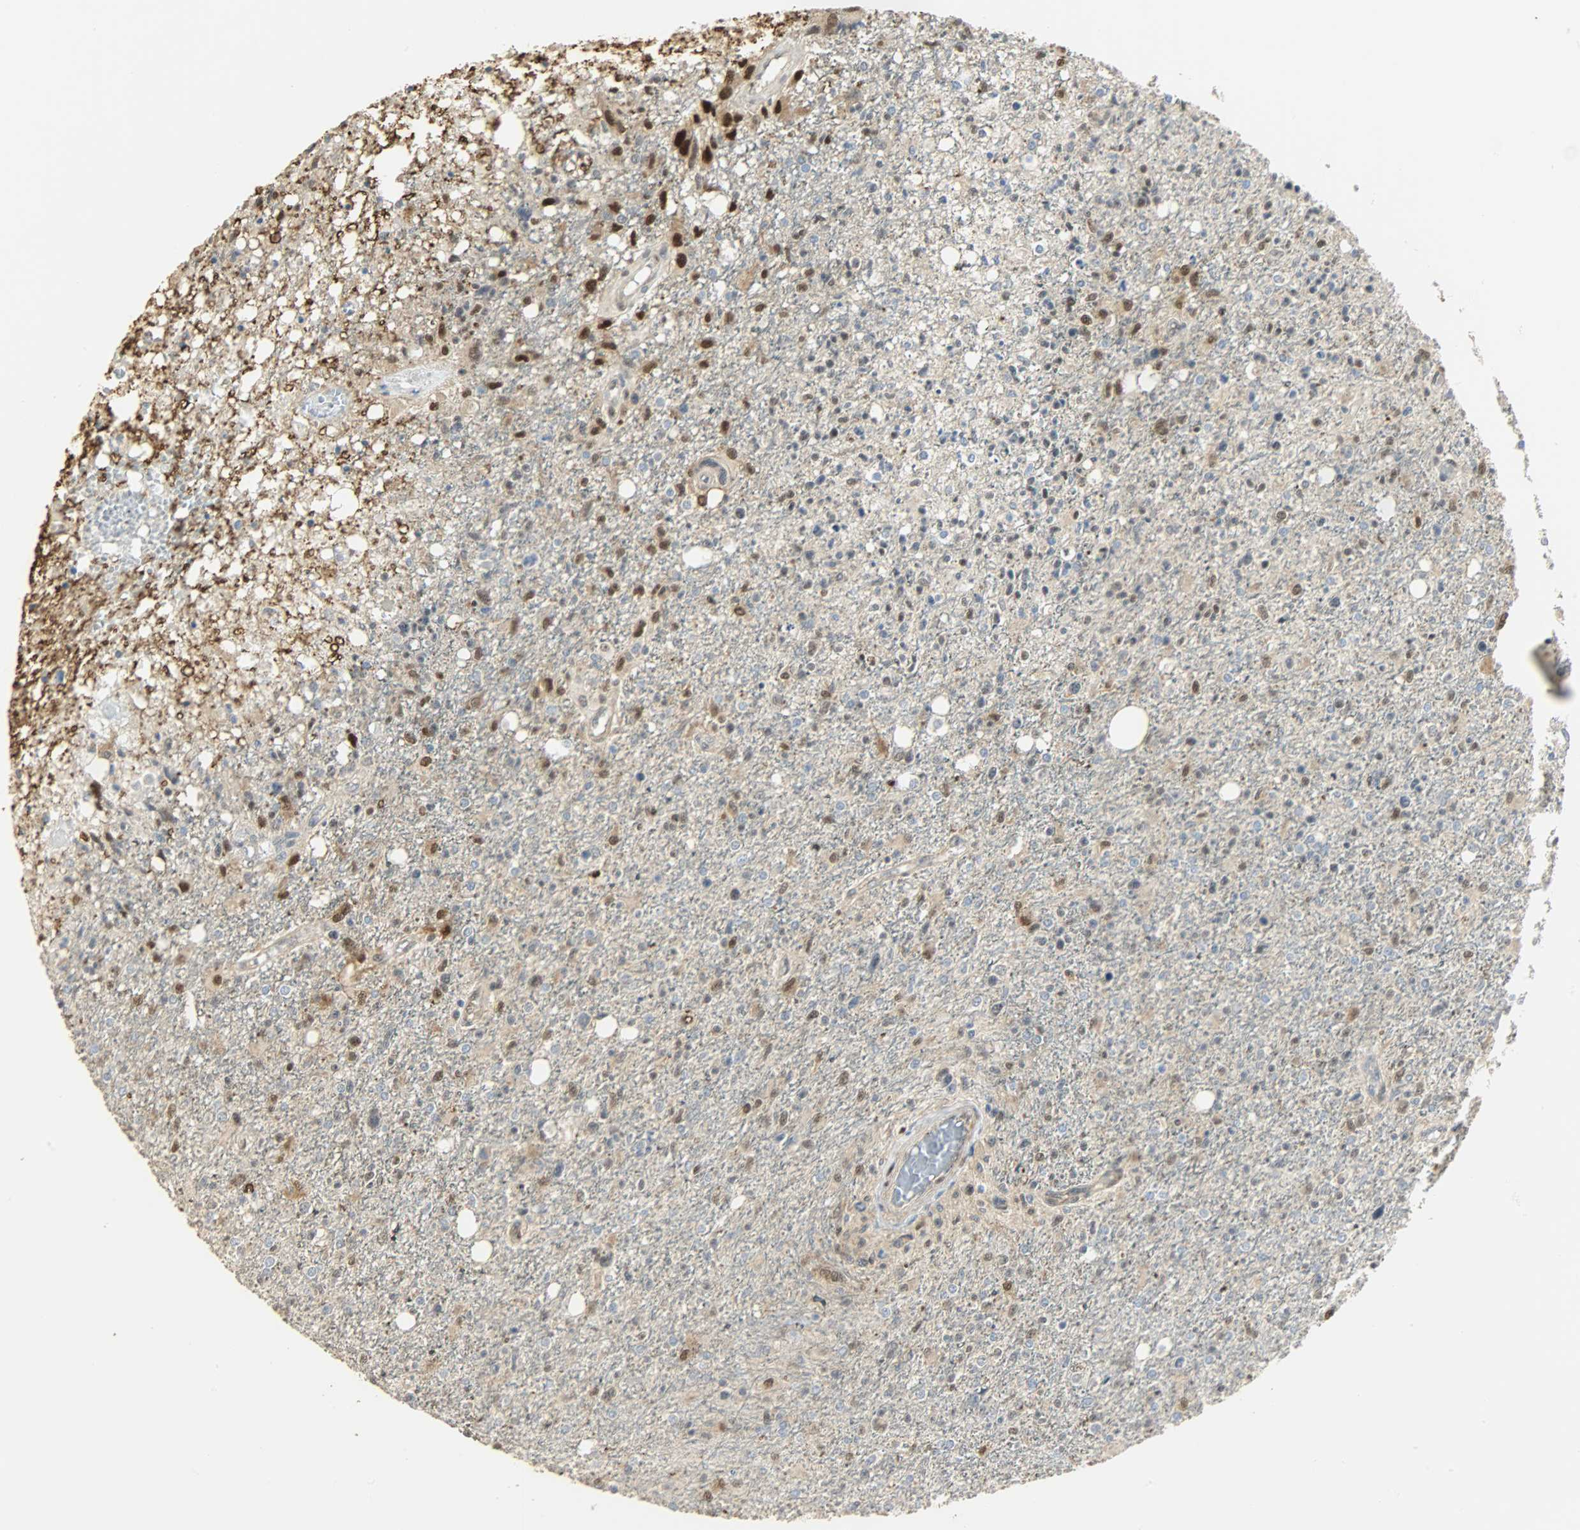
{"staining": {"intensity": "strong", "quantity": "25%-75%", "location": "nuclear"}, "tissue": "glioma", "cell_type": "Tumor cells", "image_type": "cancer", "snomed": [{"axis": "morphology", "description": "Glioma, malignant, High grade"}, {"axis": "topography", "description": "Cerebral cortex"}], "caption": "Approximately 25%-75% of tumor cells in human glioma show strong nuclear protein staining as visualized by brown immunohistochemical staining.", "gene": "NPEPL1", "patient": {"sex": "male", "age": 76}}